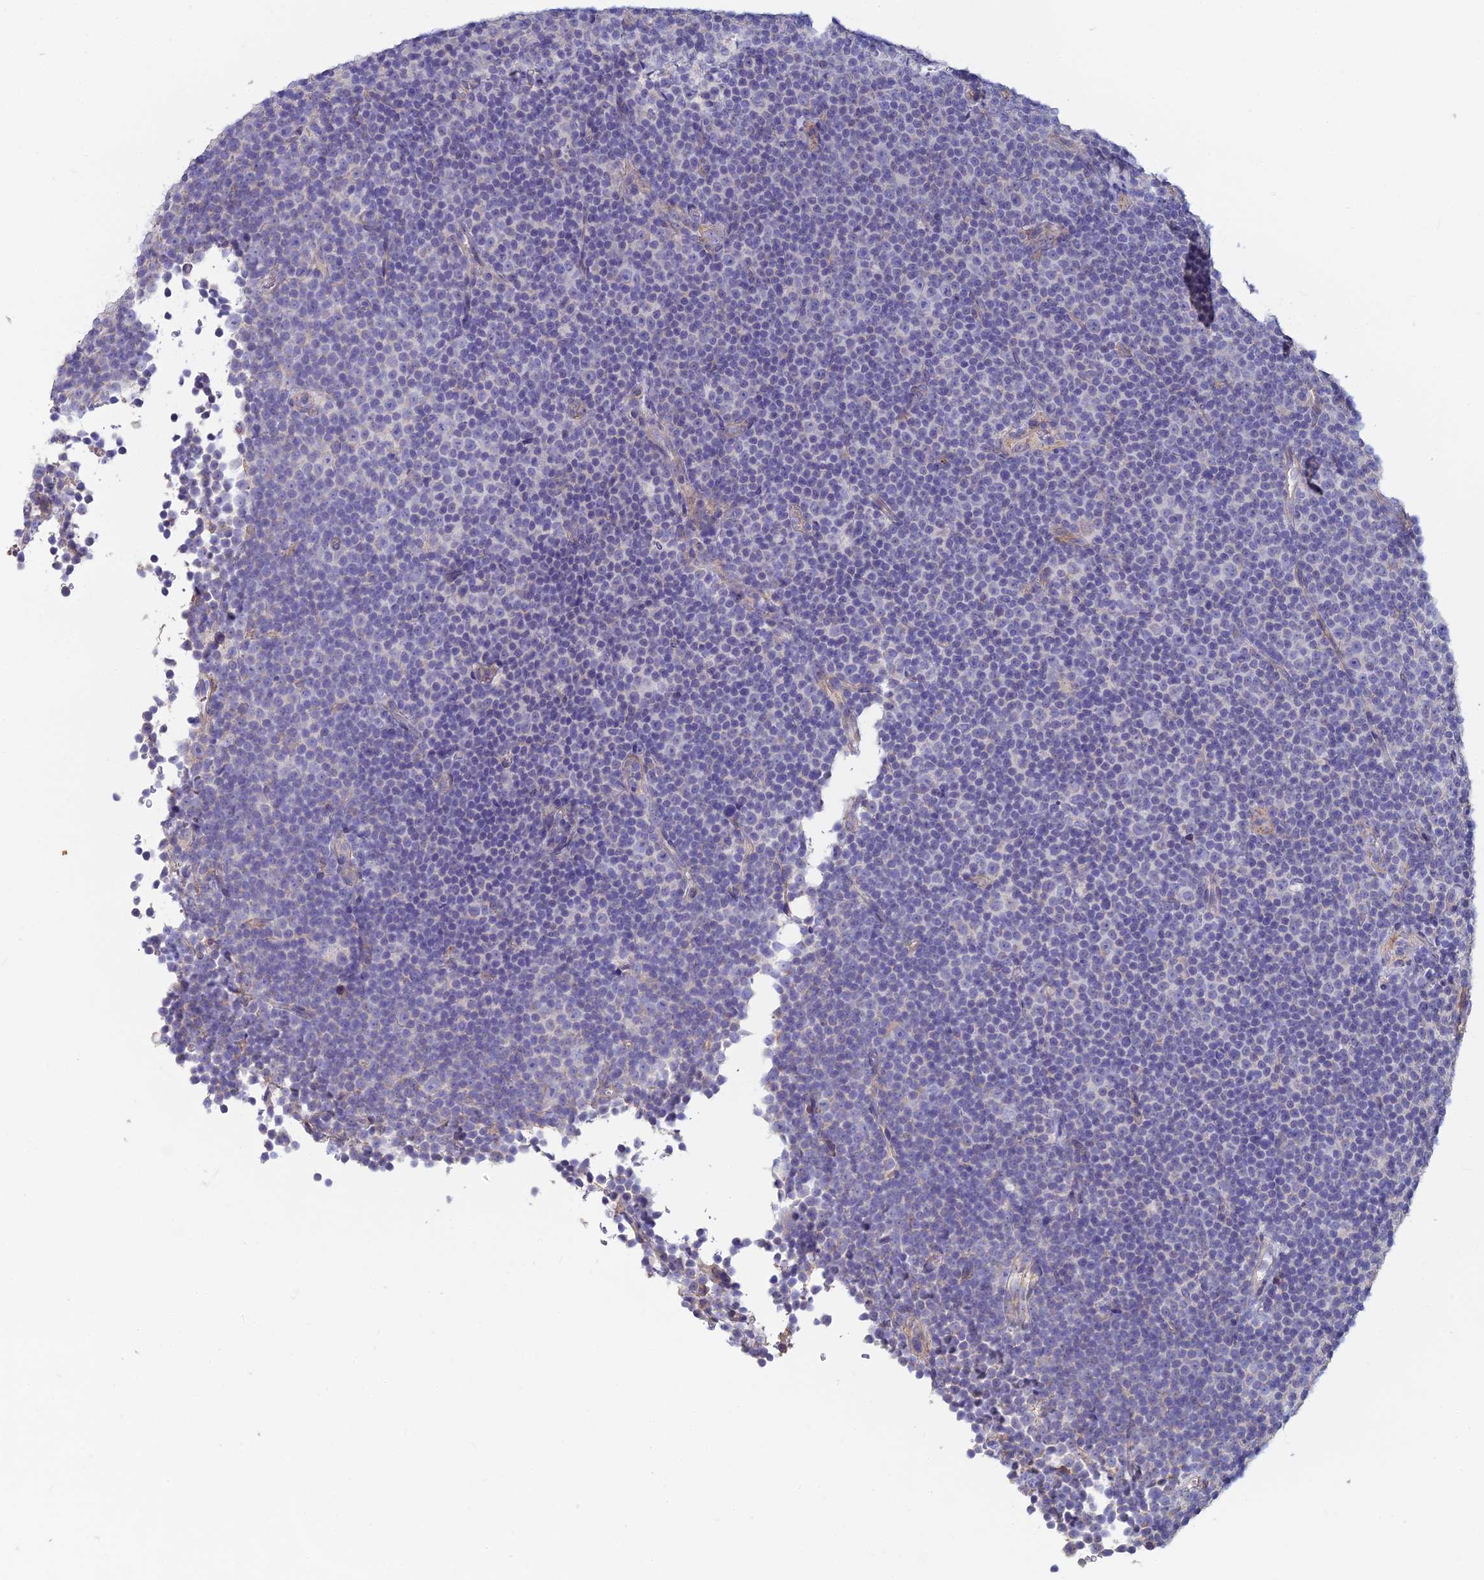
{"staining": {"intensity": "negative", "quantity": "none", "location": "none"}, "tissue": "lymphoma", "cell_type": "Tumor cells", "image_type": "cancer", "snomed": [{"axis": "morphology", "description": "Malignant lymphoma, non-Hodgkin's type, Low grade"}, {"axis": "topography", "description": "Lymph node"}], "caption": "Immunohistochemical staining of low-grade malignant lymphoma, non-Hodgkin's type displays no significant positivity in tumor cells.", "gene": "PCDHA5", "patient": {"sex": "female", "age": 67}}